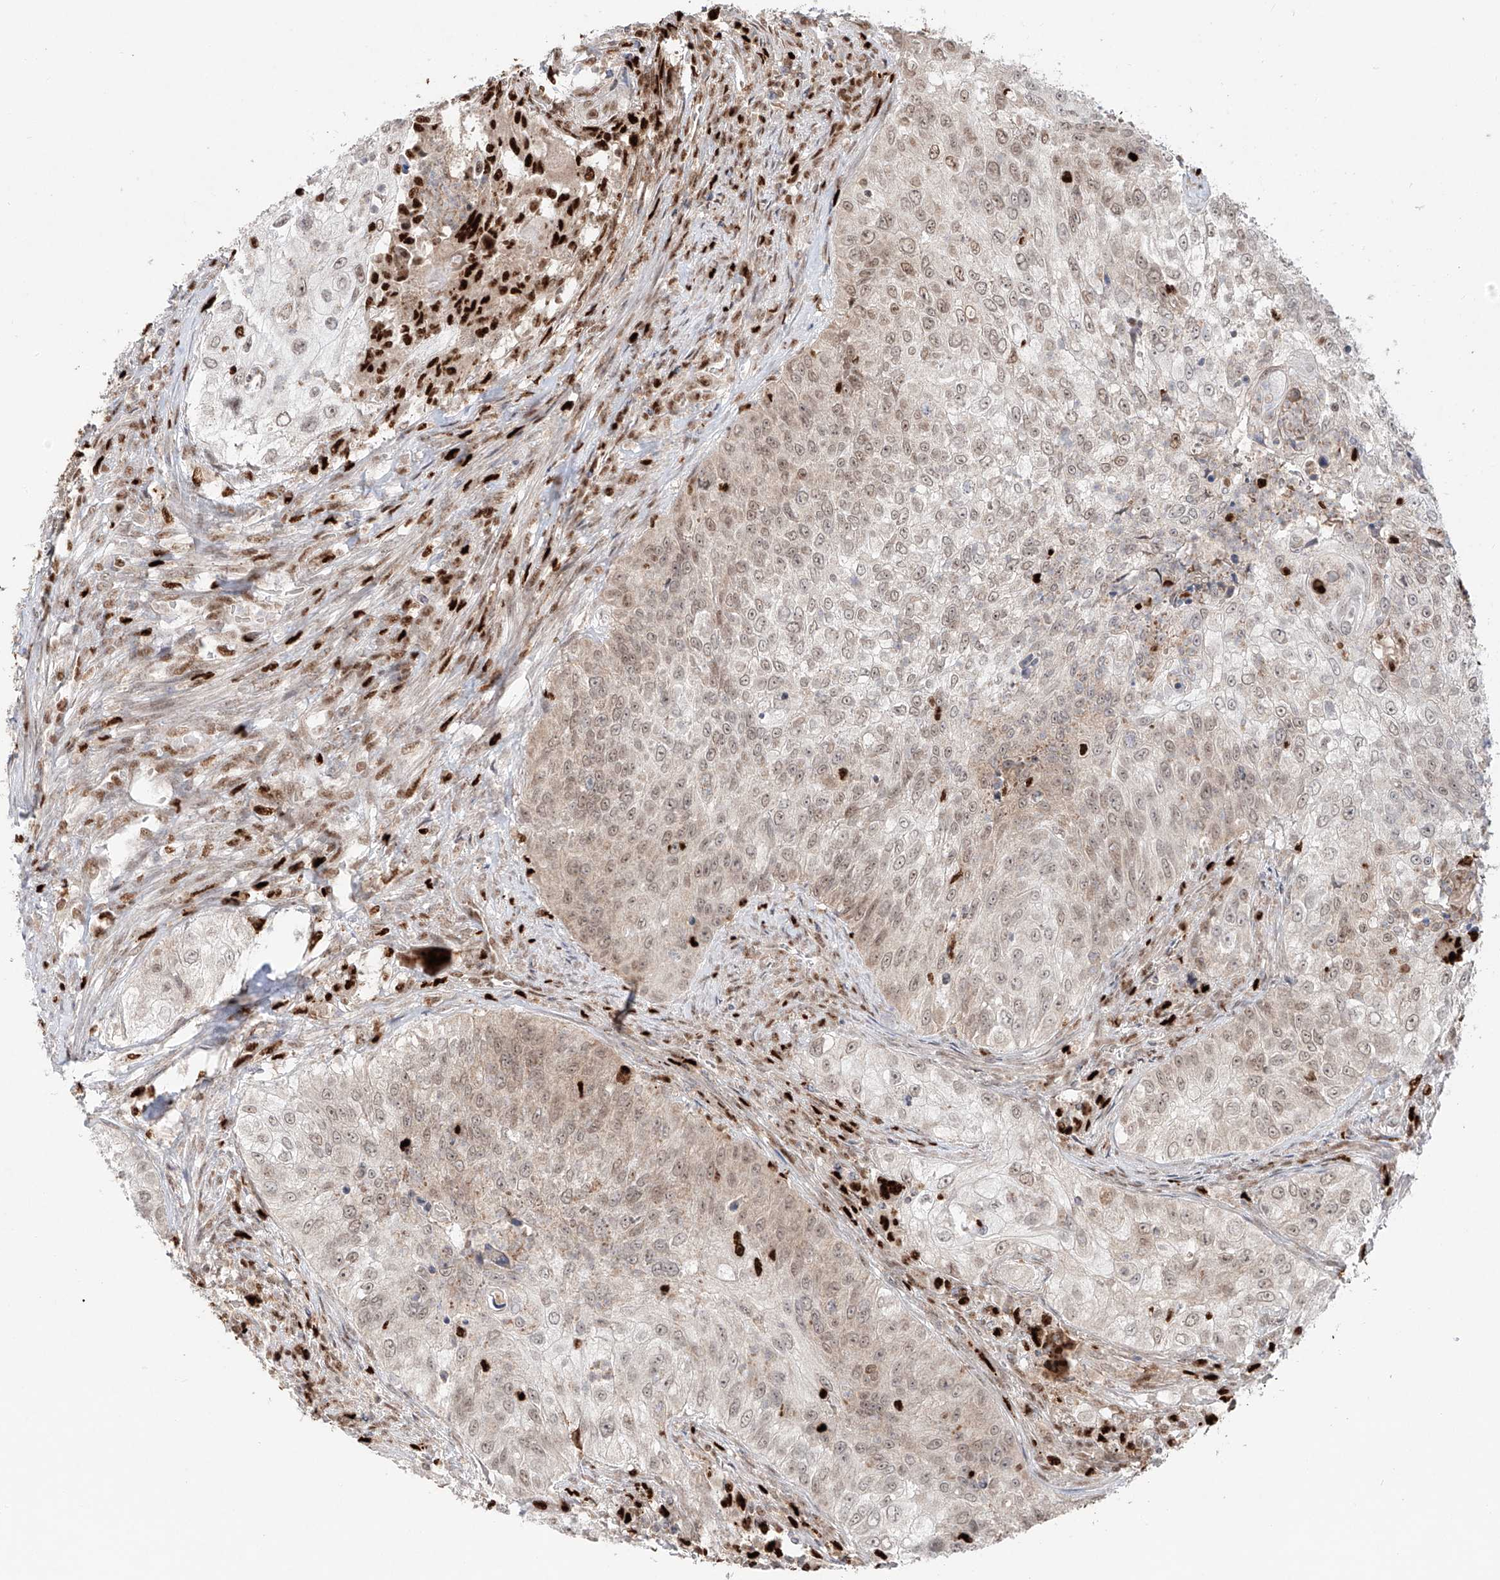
{"staining": {"intensity": "weak", "quantity": "25%-75%", "location": "cytoplasmic/membranous,nuclear"}, "tissue": "urothelial cancer", "cell_type": "Tumor cells", "image_type": "cancer", "snomed": [{"axis": "morphology", "description": "Urothelial carcinoma, High grade"}, {"axis": "topography", "description": "Urinary bladder"}], "caption": "Immunohistochemistry (IHC) (DAB) staining of urothelial cancer shows weak cytoplasmic/membranous and nuclear protein staining in about 25%-75% of tumor cells. Using DAB (brown) and hematoxylin (blue) stains, captured at high magnification using brightfield microscopy.", "gene": "DZIP1L", "patient": {"sex": "female", "age": 60}}